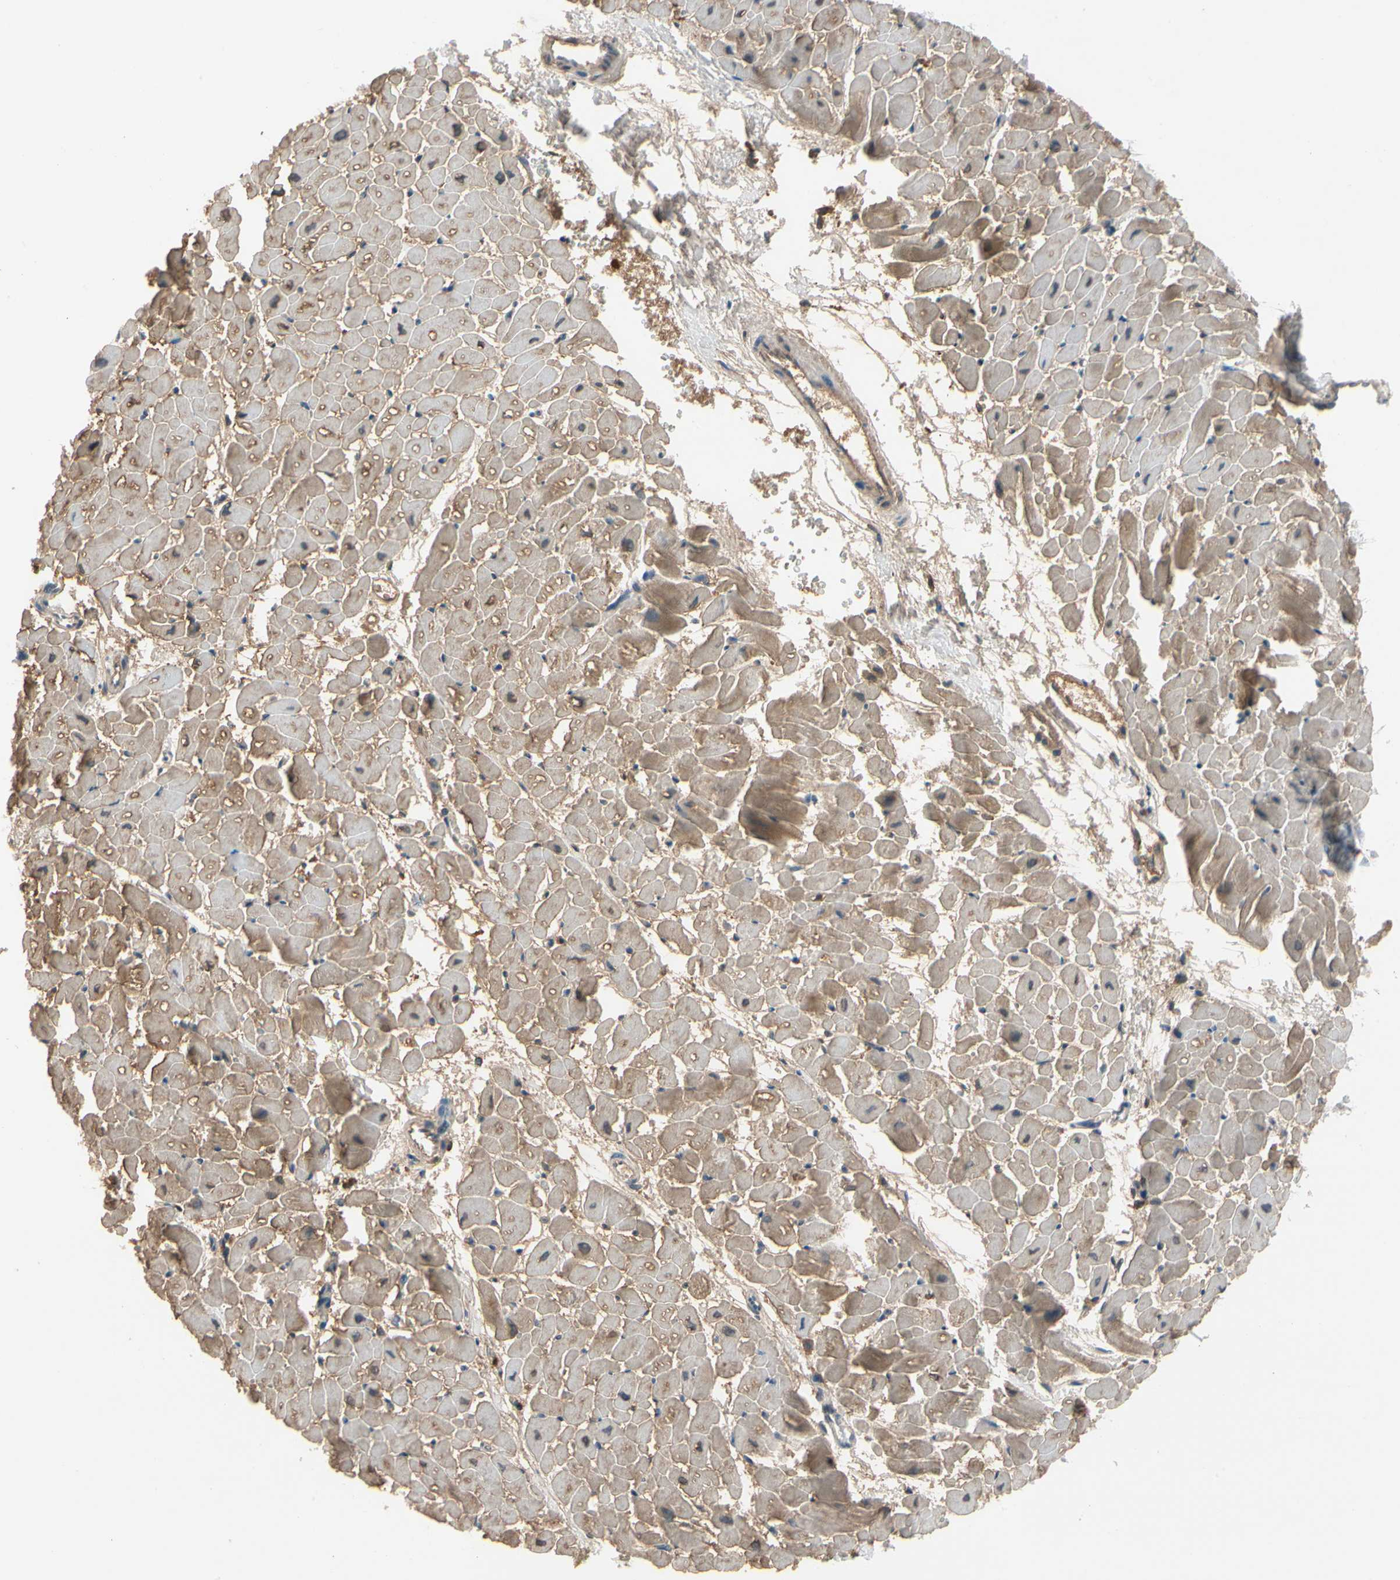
{"staining": {"intensity": "moderate", "quantity": "25%-75%", "location": "cytoplasmic/membranous"}, "tissue": "heart muscle", "cell_type": "Cardiomyocytes", "image_type": "normal", "snomed": [{"axis": "morphology", "description": "Normal tissue, NOS"}, {"axis": "topography", "description": "Heart"}], "caption": "A brown stain highlights moderate cytoplasmic/membranous positivity of a protein in cardiomyocytes of normal heart muscle. Nuclei are stained in blue.", "gene": "HJURP", "patient": {"sex": "male", "age": 45}}